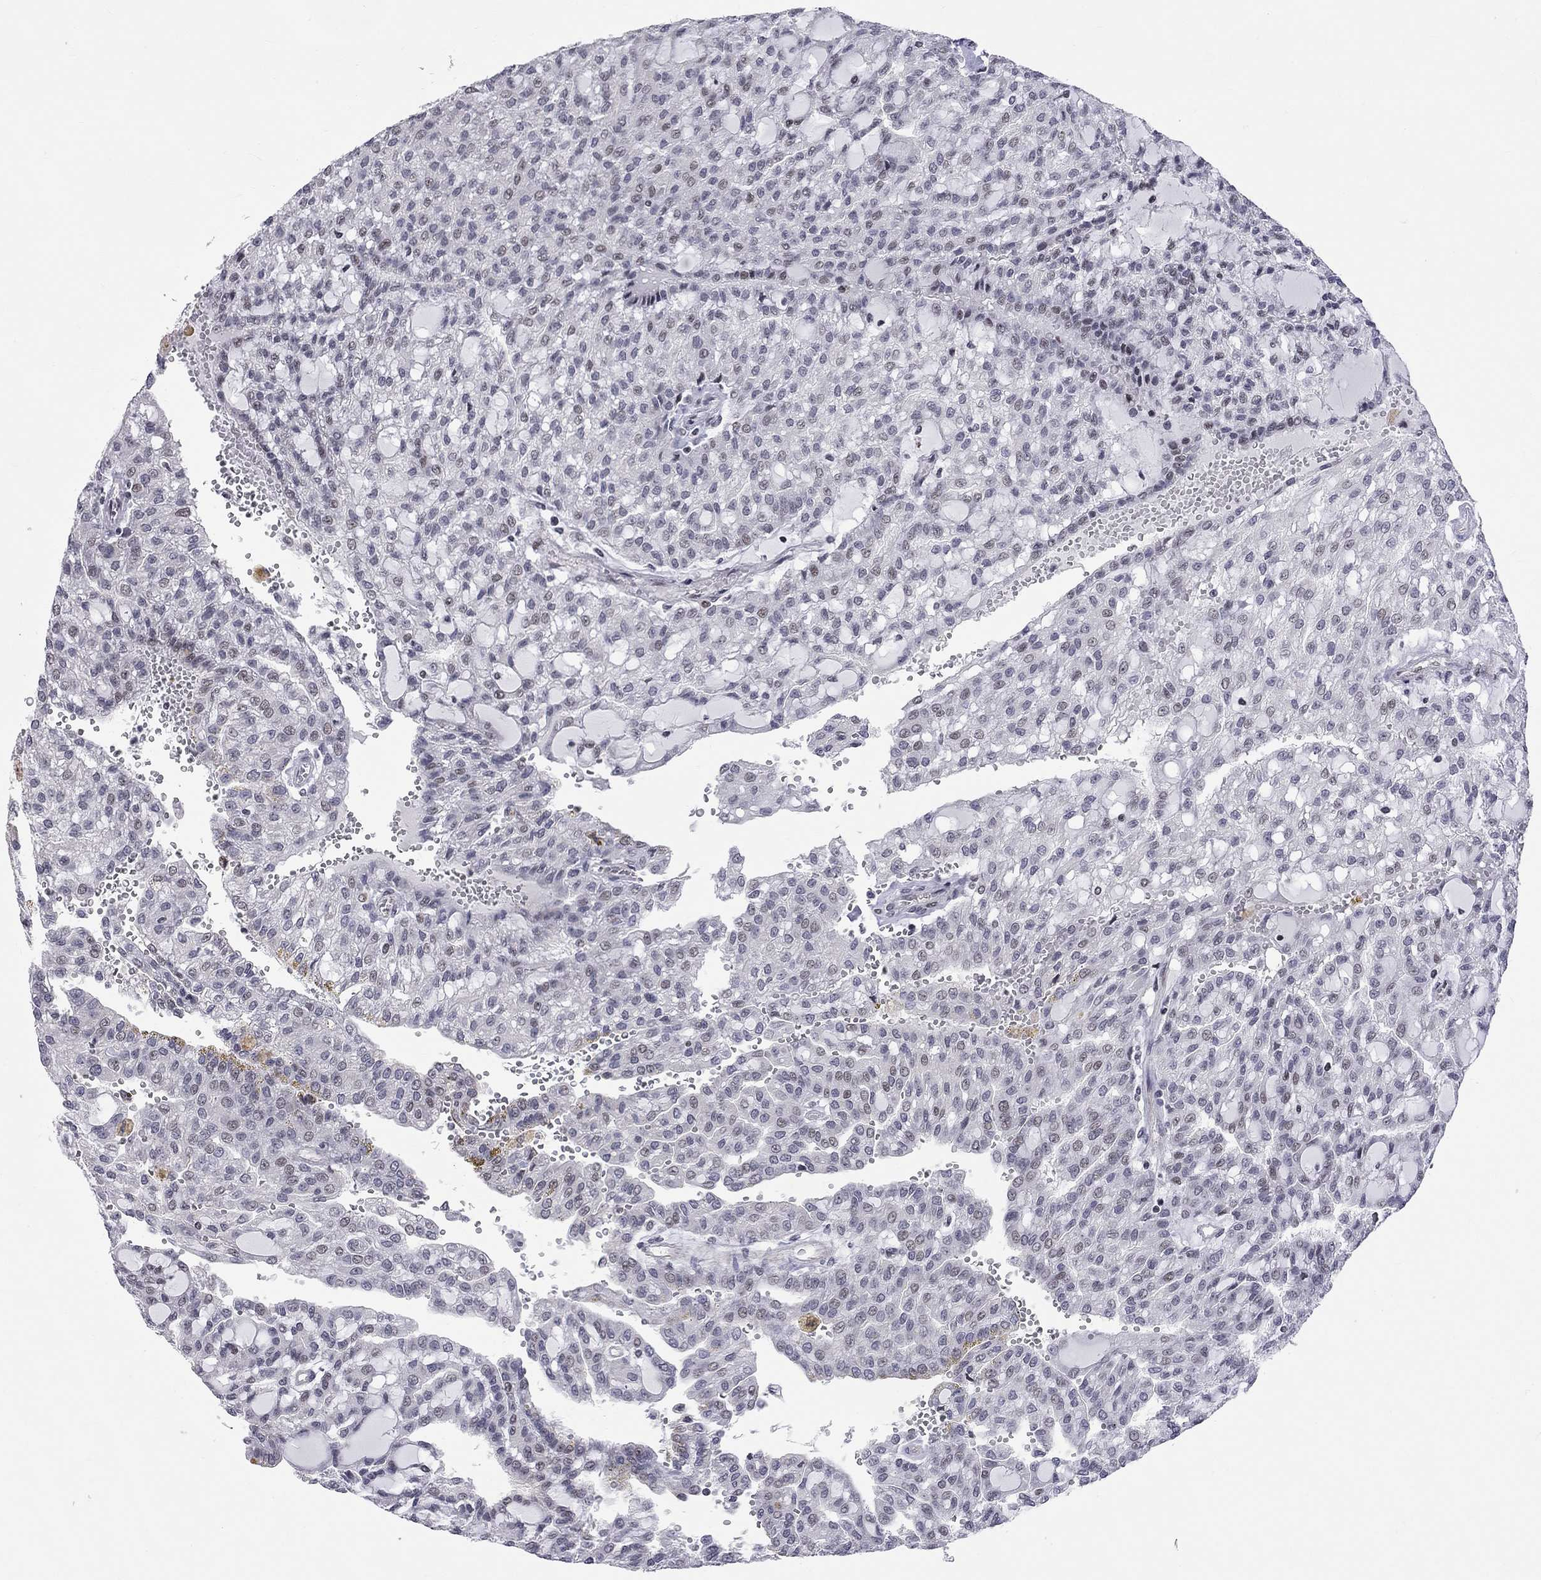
{"staining": {"intensity": "negative", "quantity": "none", "location": "none"}, "tissue": "renal cancer", "cell_type": "Tumor cells", "image_type": "cancer", "snomed": [{"axis": "morphology", "description": "Adenocarcinoma, NOS"}, {"axis": "topography", "description": "Kidney"}], "caption": "Tumor cells show no significant protein staining in renal cancer (adenocarcinoma).", "gene": "MTNR1B", "patient": {"sex": "male", "age": 63}}